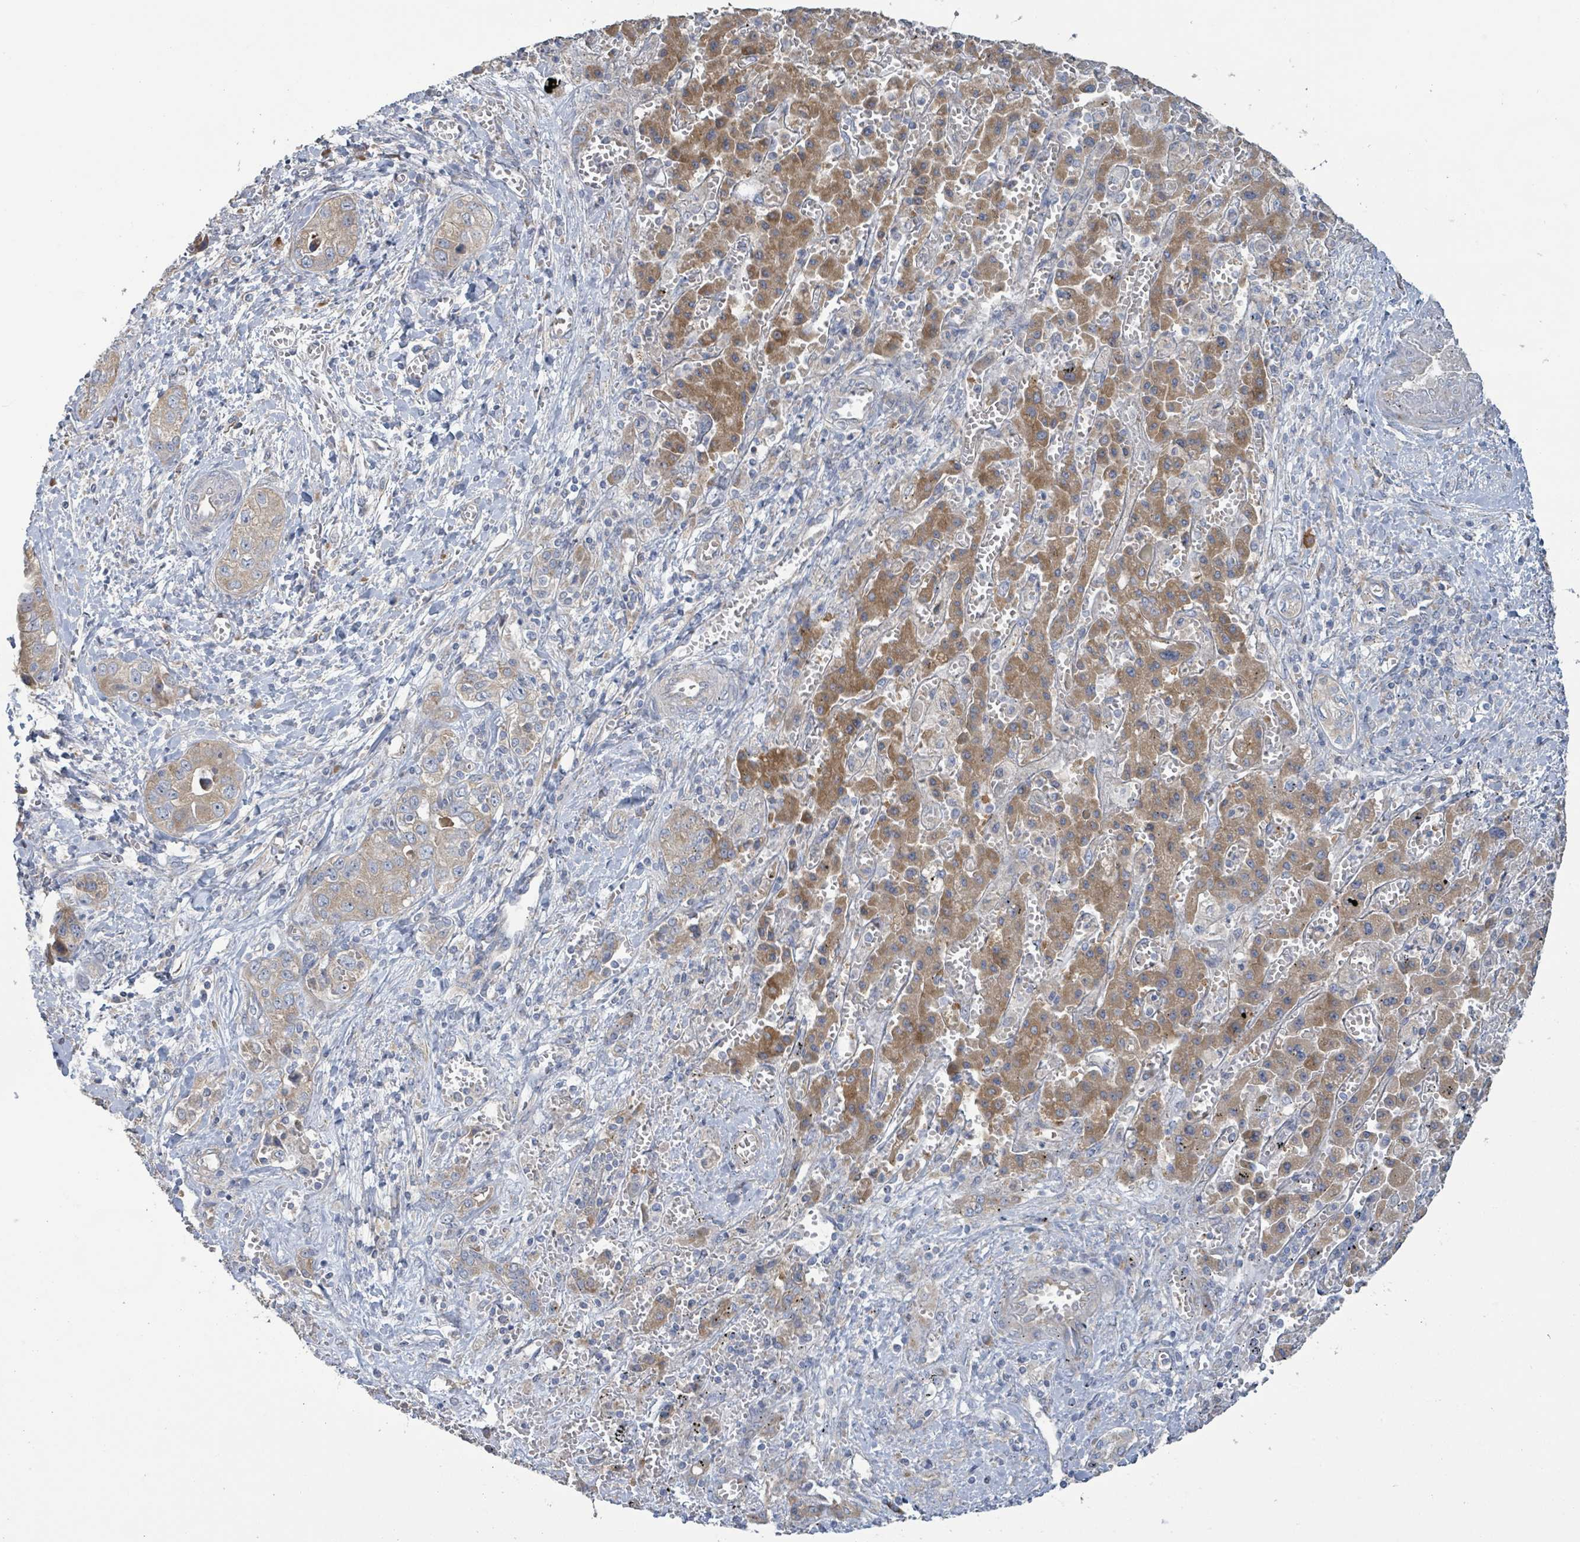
{"staining": {"intensity": "moderate", "quantity": ">75%", "location": "cytoplasmic/membranous"}, "tissue": "liver cancer", "cell_type": "Tumor cells", "image_type": "cancer", "snomed": [{"axis": "morphology", "description": "Cholangiocarcinoma"}, {"axis": "topography", "description": "Liver"}], "caption": "A histopathology image showing moderate cytoplasmic/membranous positivity in about >75% of tumor cells in liver cholangiocarcinoma, as visualized by brown immunohistochemical staining.", "gene": "RPL32", "patient": {"sex": "female", "age": 52}}